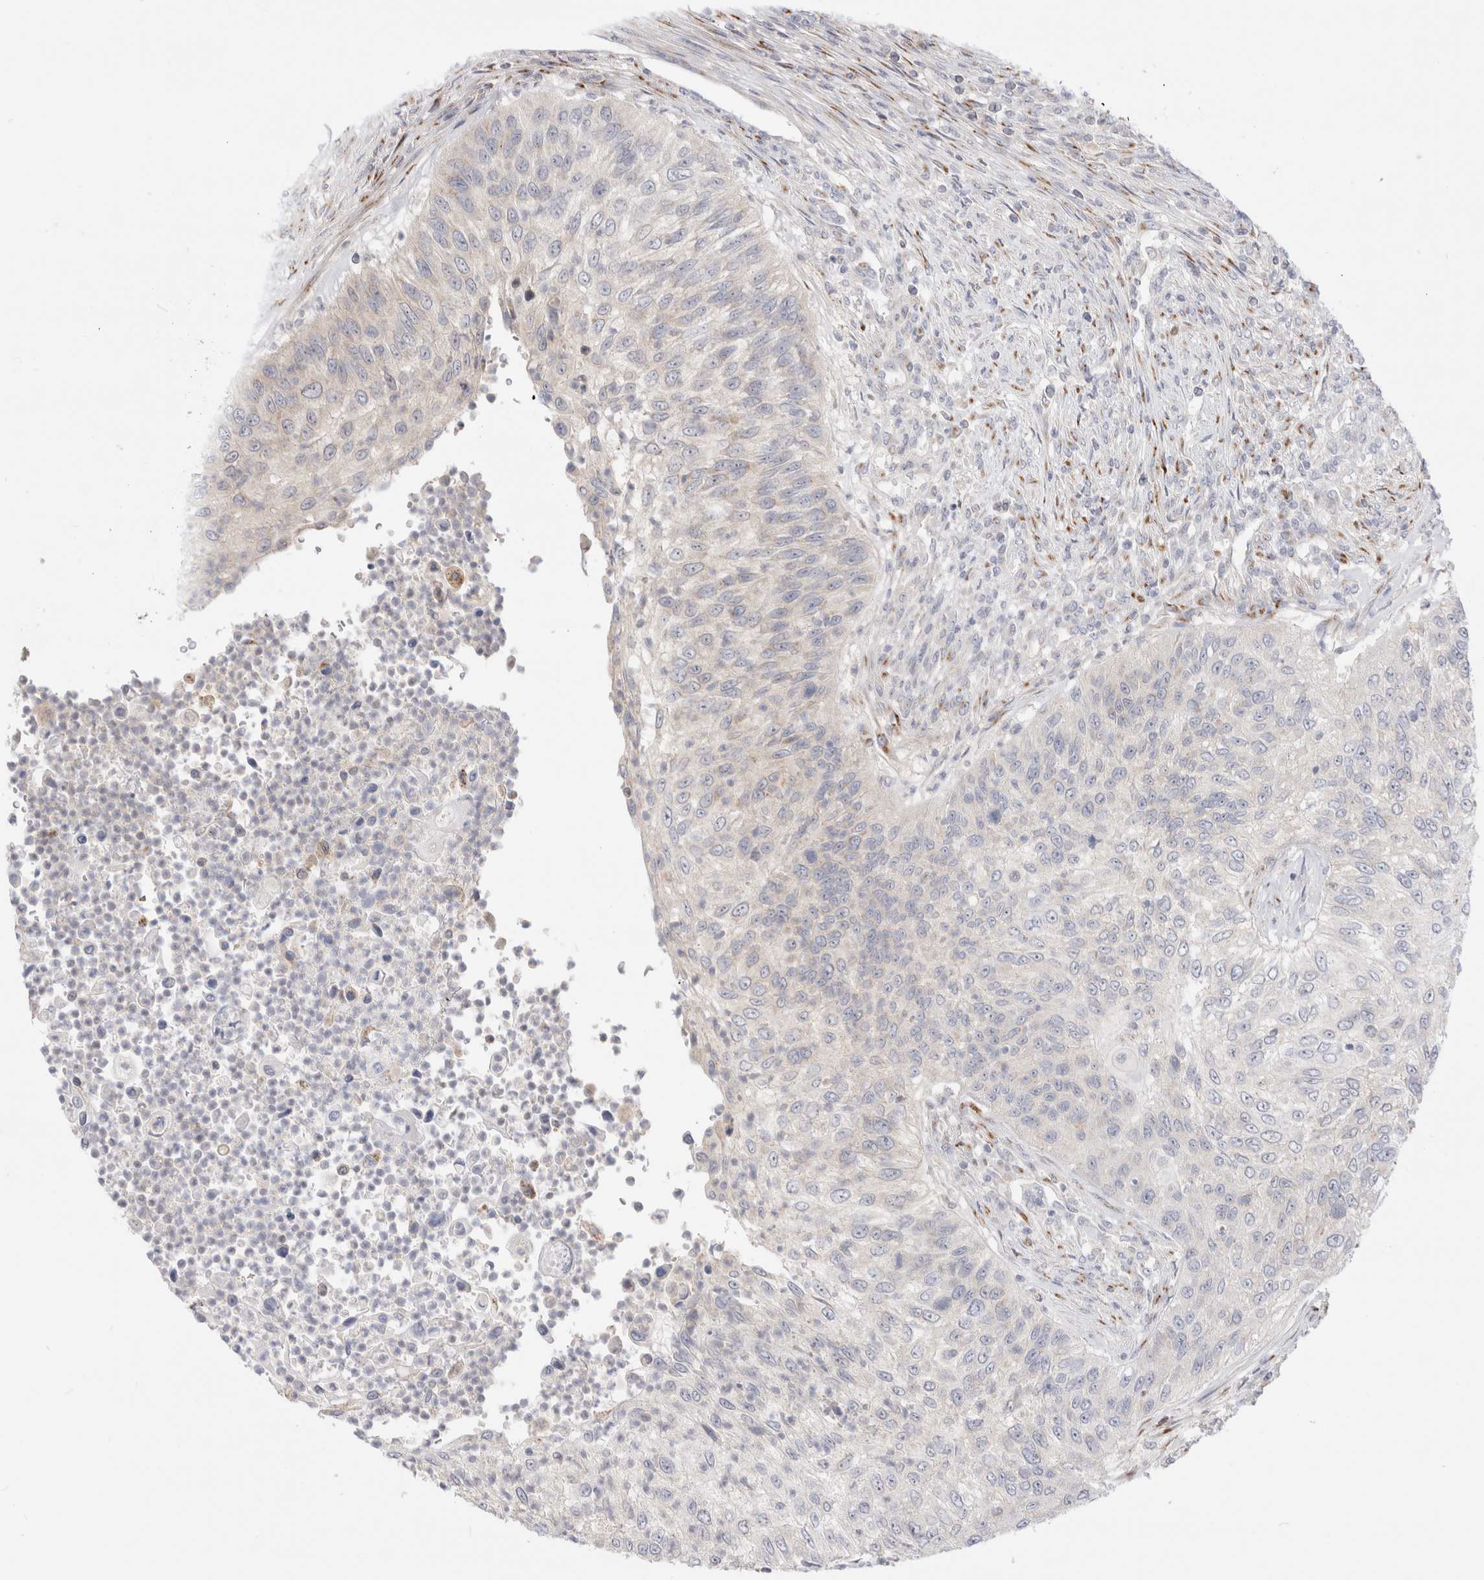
{"staining": {"intensity": "negative", "quantity": "none", "location": "none"}, "tissue": "urothelial cancer", "cell_type": "Tumor cells", "image_type": "cancer", "snomed": [{"axis": "morphology", "description": "Urothelial carcinoma, High grade"}, {"axis": "topography", "description": "Urinary bladder"}], "caption": "Immunohistochemistry (IHC) micrograph of neoplastic tissue: urothelial cancer stained with DAB (3,3'-diaminobenzidine) reveals no significant protein expression in tumor cells.", "gene": "EFCAB13", "patient": {"sex": "female", "age": 60}}